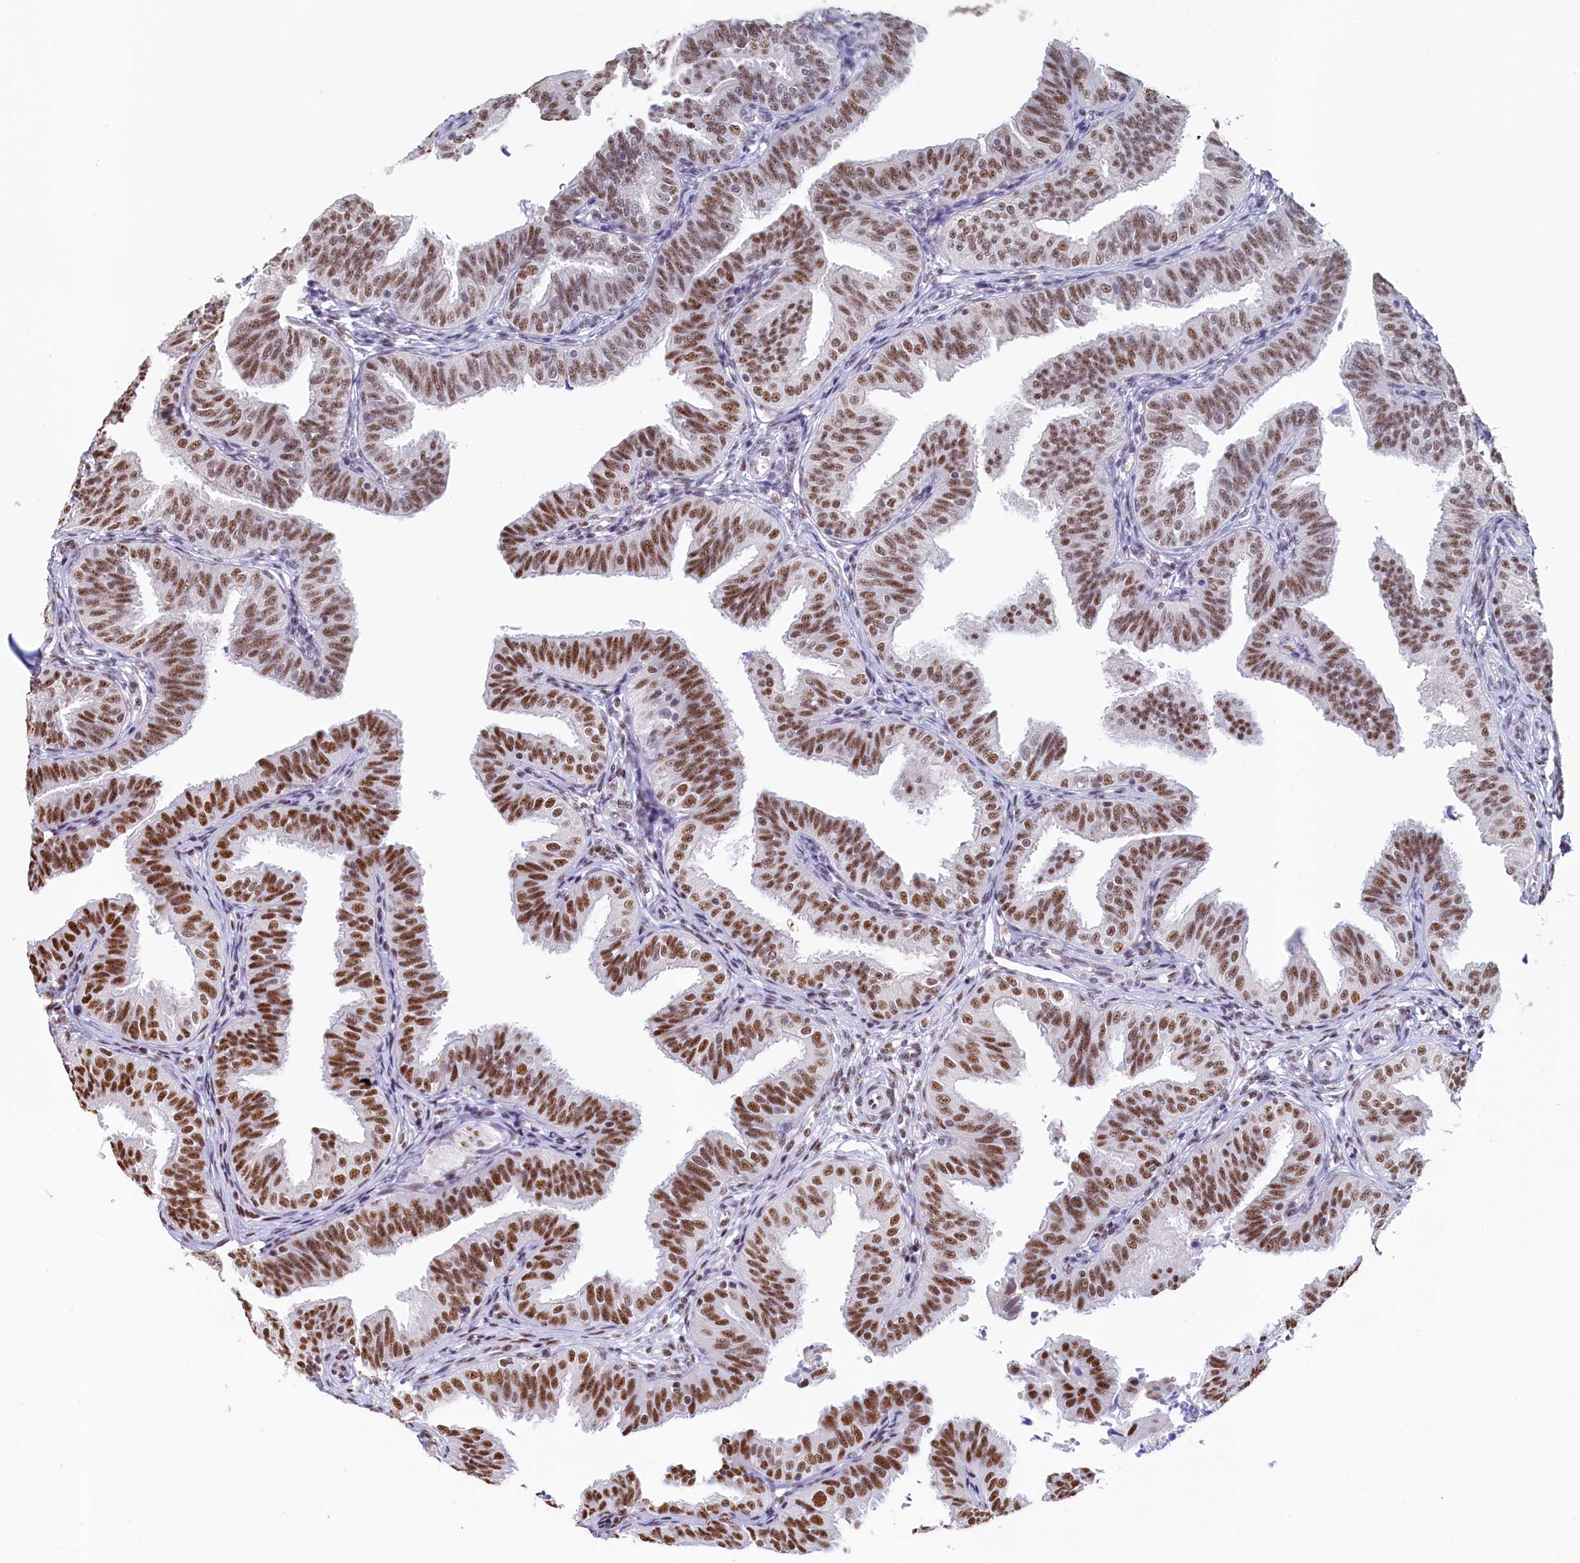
{"staining": {"intensity": "moderate", "quantity": ">75%", "location": "nuclear"}, "tissue": "fallopian tube", "cell_type": "Glandular cells", "image_type": "normal", "snomed": [{"axis": "morphology", "description": "Normal tissue, NOS"}, {"axis": "topography", "description": "Fallopian tube"}], "caption": "DAB (3,3'-diaminobenzidine) immunohistochemical staining of unremarkable human fallopian tube demonstrates moderate nuclear protein staining in about >75% of glandular cells.", "gene": "MOSPD3", "patient": {"sex": "female", "age": 35}}